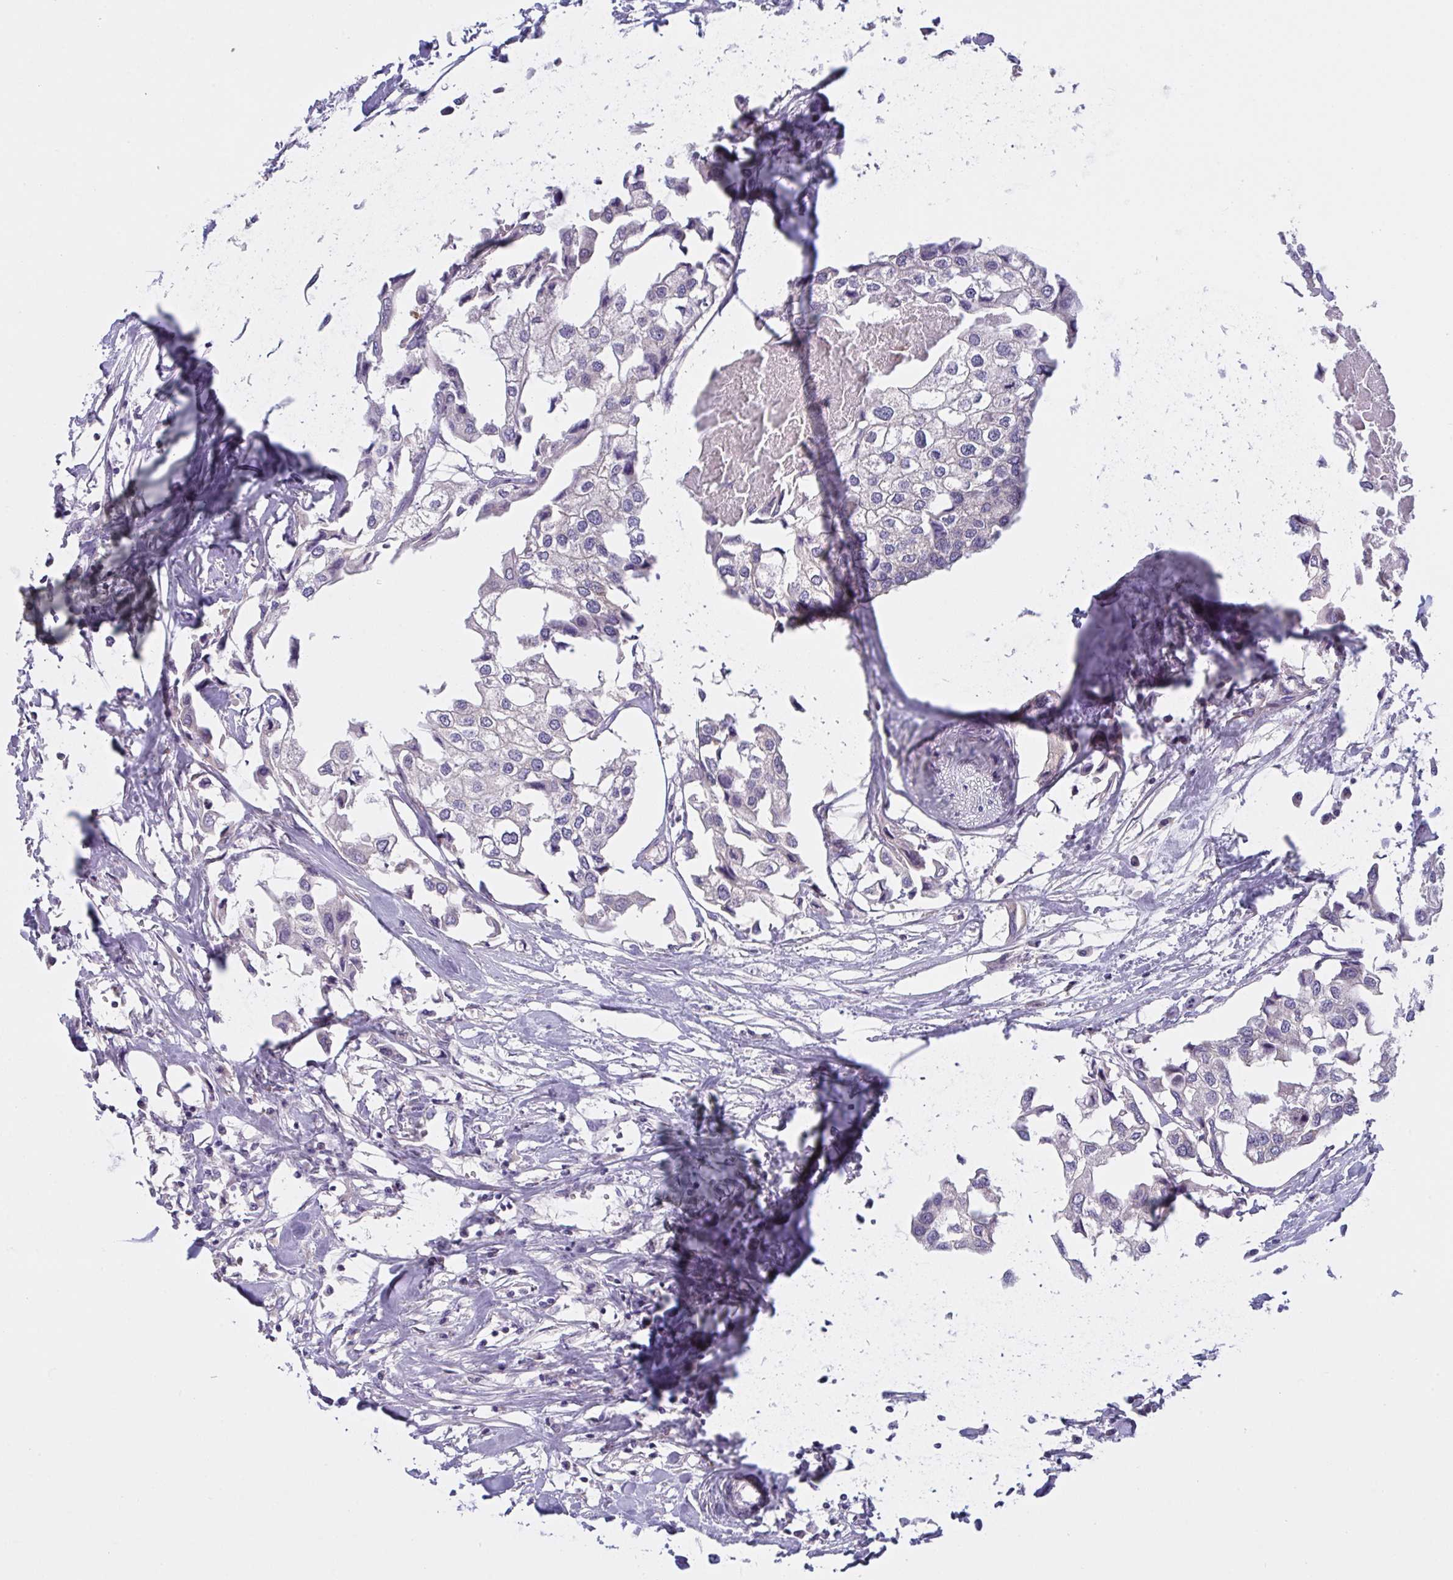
{"staining": {"intensity": "negative", "quantity": "none", "location": "none"}, "tissue": "urothelial cancer", "cell_type": "Tumor cells", "image_type": "cancer", "snomed": [{"axis": "morphology", "description": "Urothelial carcinoma, High grade"}, {"axis": "topography", "description": "Urinary bladder"}], "caption": "Immunohistochemistry (IHC) of human urothelial cancer displays no staining in tumor cells.", "gene": "MRPS2", "patient": {"sex": "male", "age": 64}}